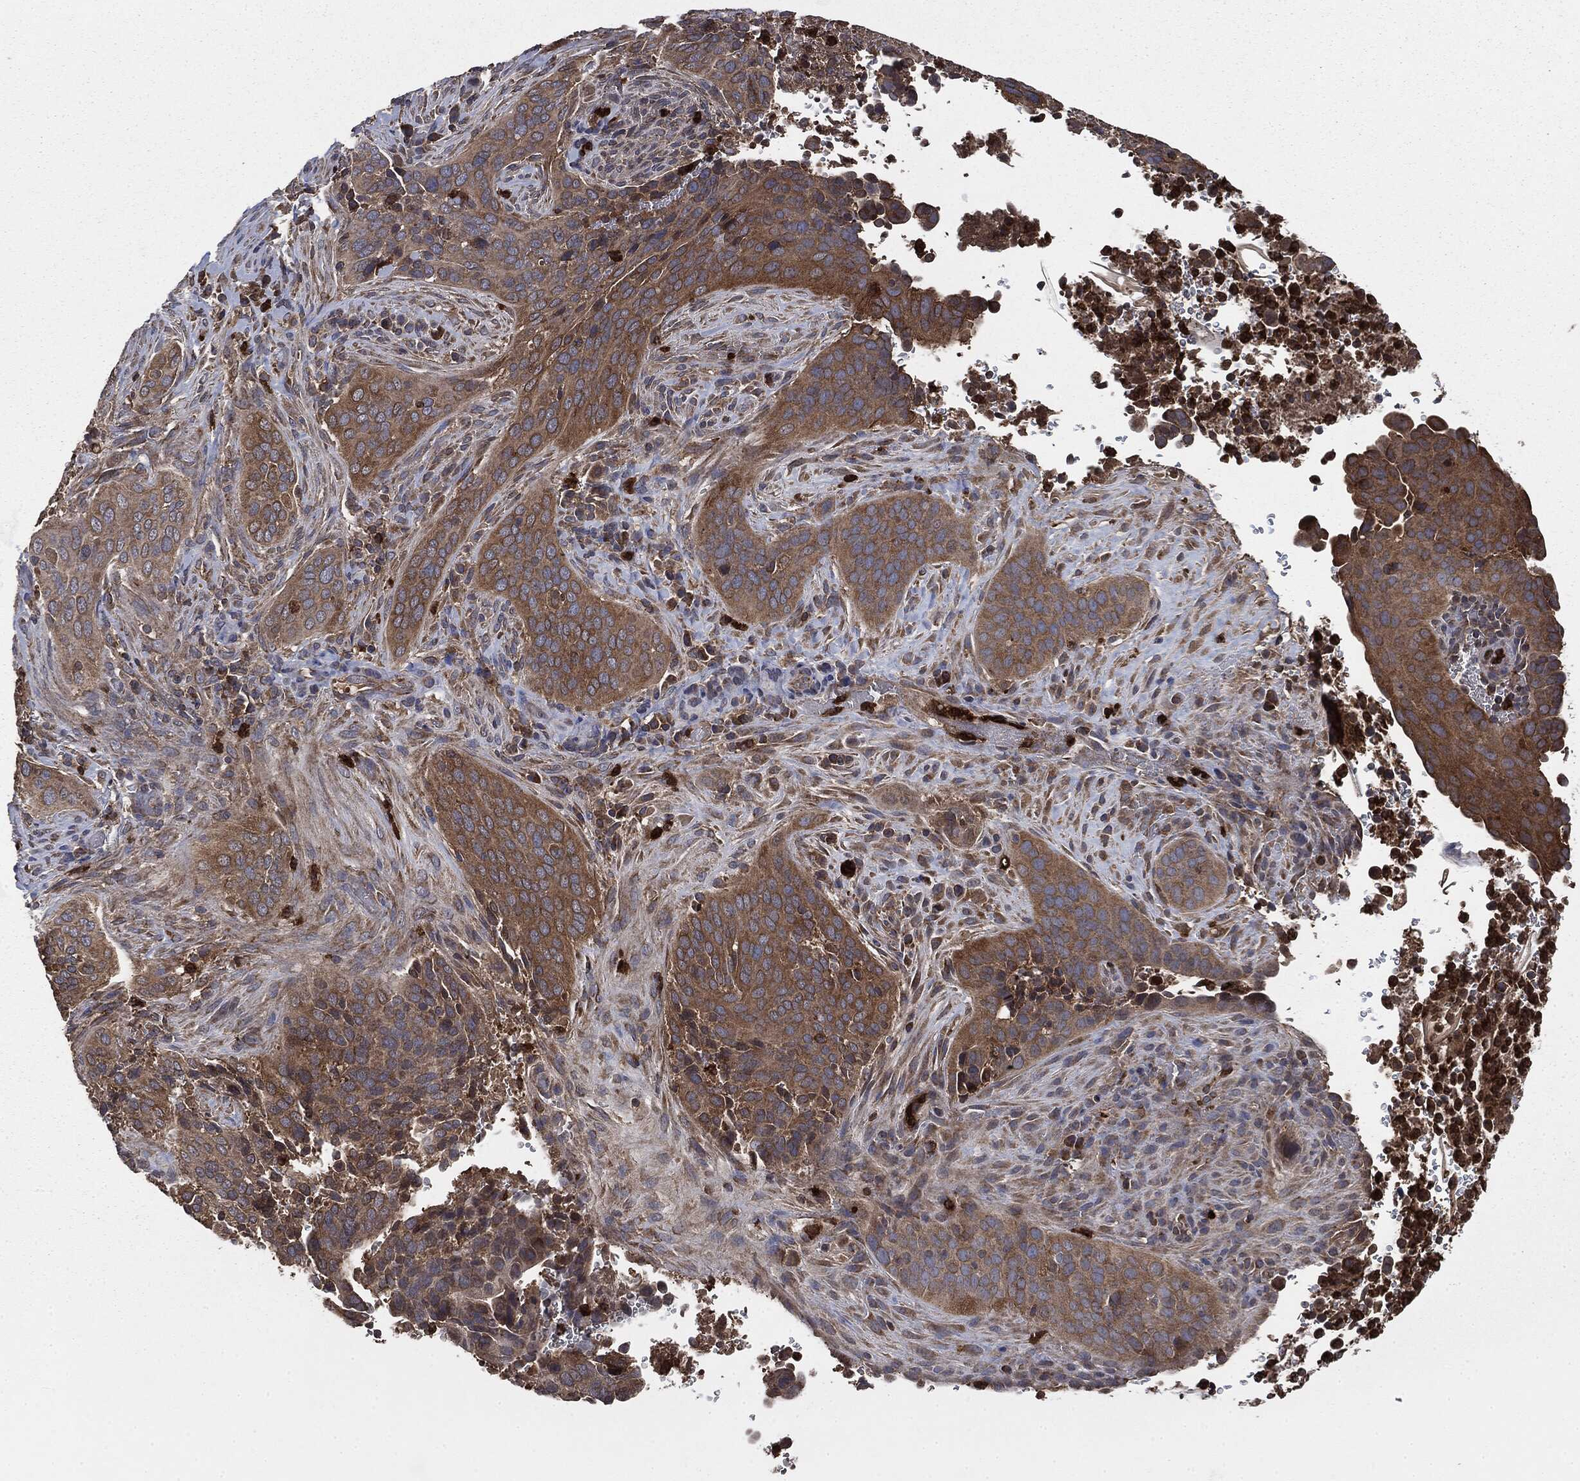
{"staining": {"intensity": "moderate", "quantity": ">75%", "location": "cytoplasmic/membranous"}, "tissue": "cervical cancer", "cell_type": "Tumor cells", "image_type": "cancer", "snomed": [{"axis": "morphology", "description": "Squamous cell carcinoma, NOS"}, {"axis": "topography", "description": "Cervix"}], "caption": "Tumor cells reveal medium levels of moderate cytoplasmic/membranous positivity in about >75% of cells in cervical cancer (squamous cell carcinoma).", "gene": "MAPK6", "patient": {"sex": "female", "age": 38}}